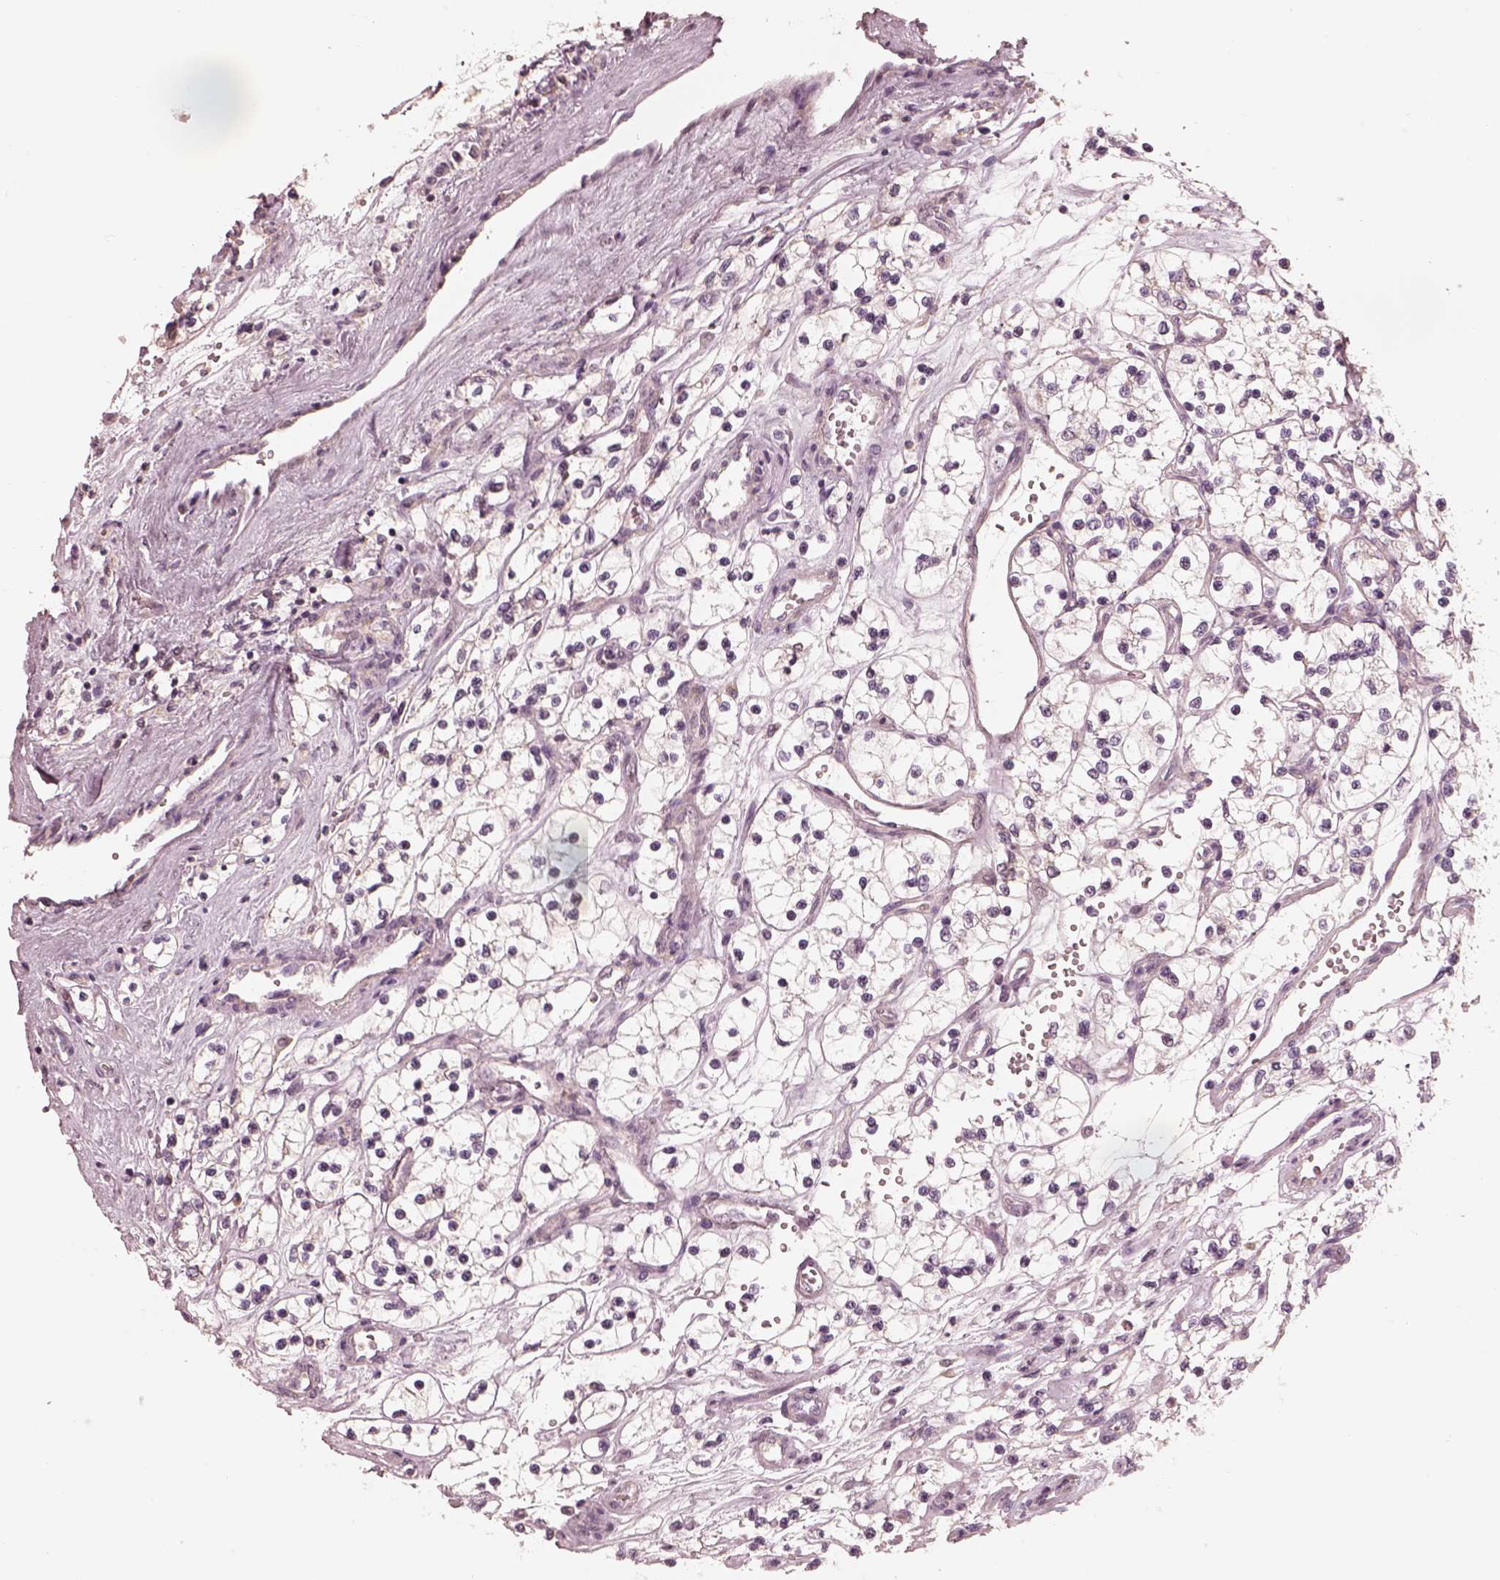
{"staining": {"intensity": "negative", "quantity": "none", "location": "none"}, "tissue": "renal cancer", "cell_type": "Tumor cells", "image_type": "cancer", "snomed": [{"axis": "morphology", "description": "Adenocarcinoma, NOS"}, {"axis": "topography", "description": "Kidney"}], "caption": "Tumor cells show no significant positivity in renal cancer.", "gene": "PRKACG", "patient": {"sex": "female", "age": 69}}